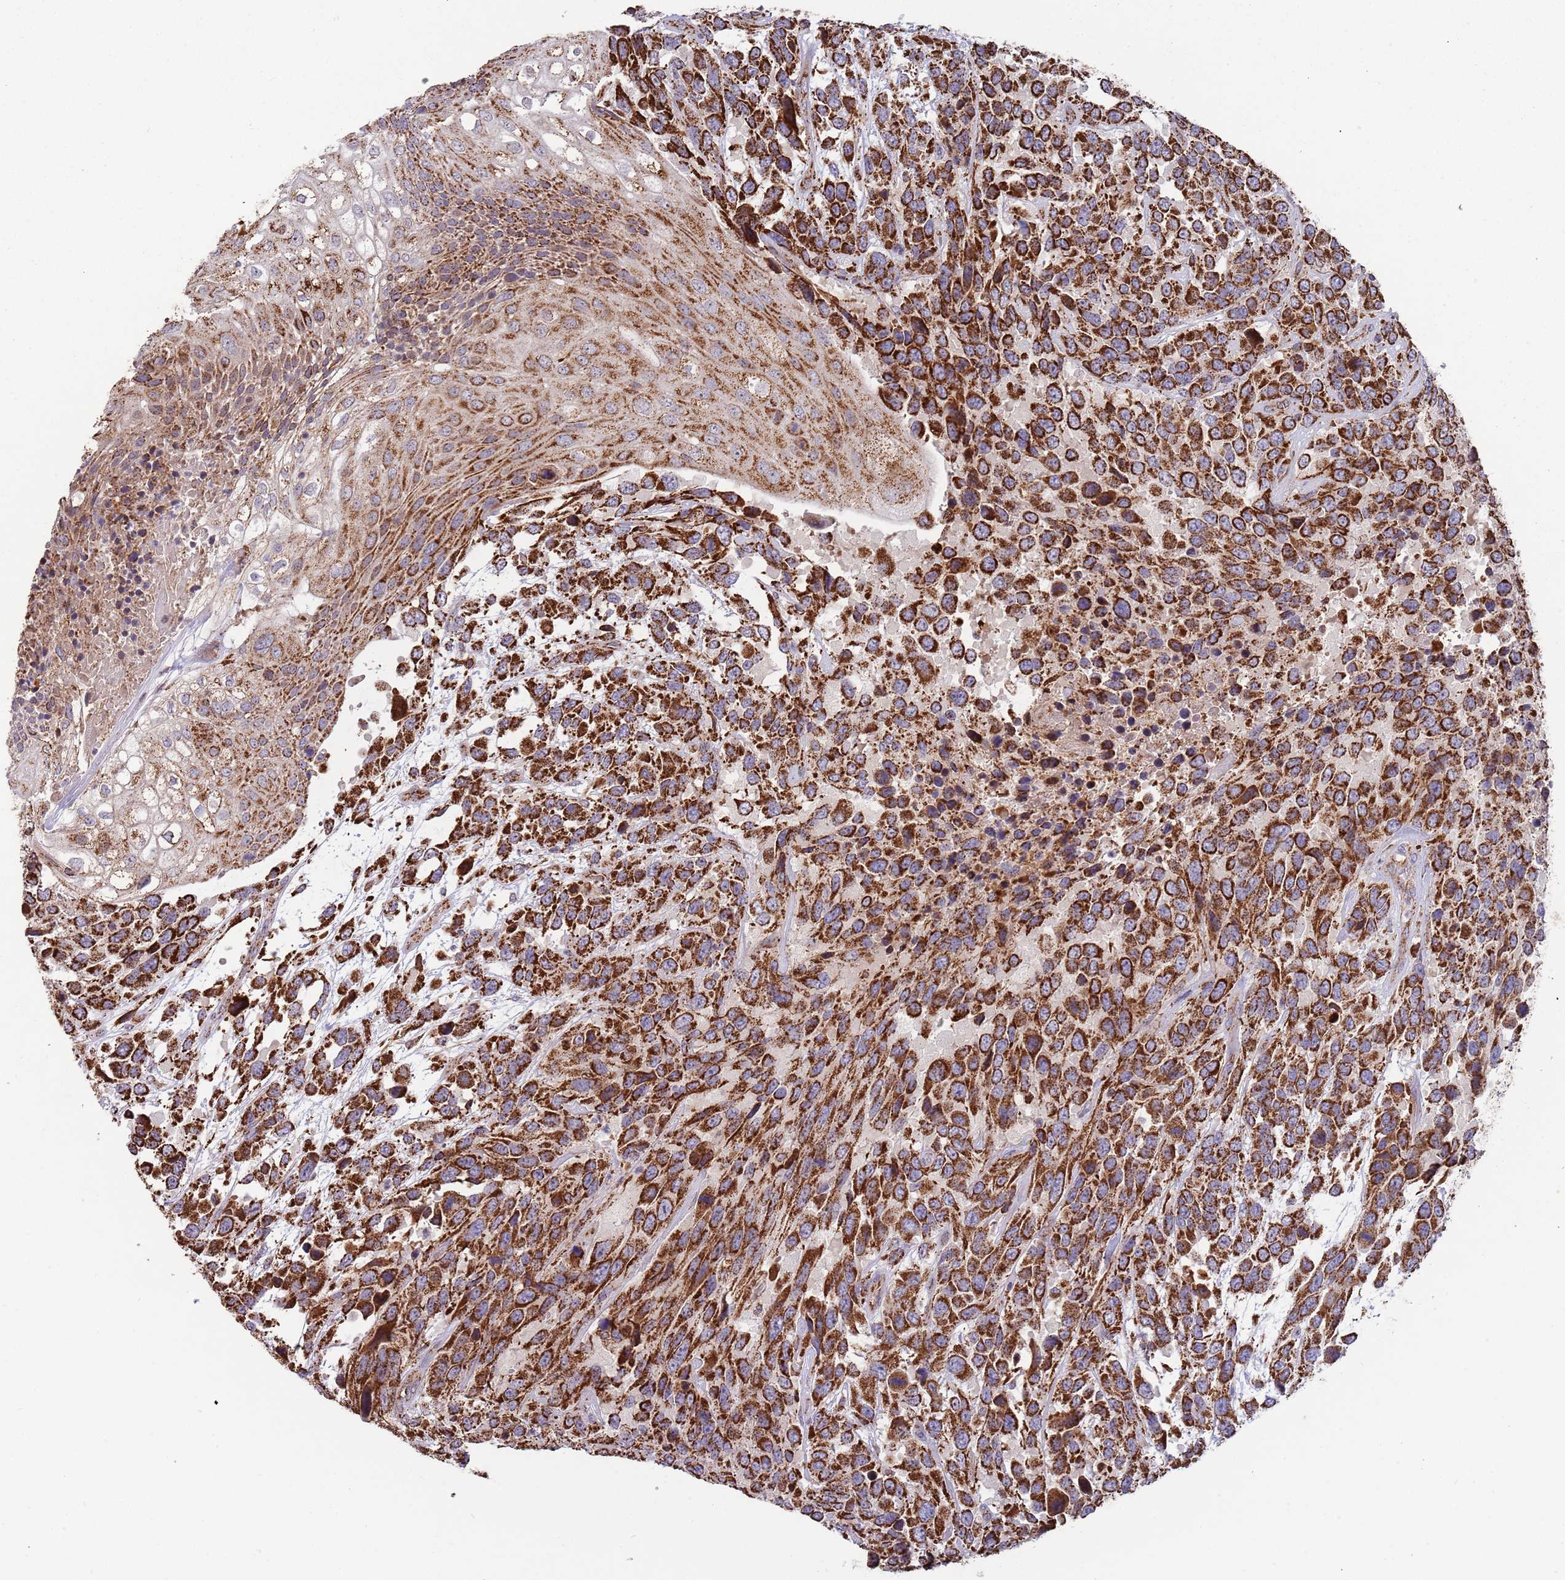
{"staining": {"intensity": "strong", "quantity": ">75%", "location": "cytoplasmic/membranous"}, "tissue": "urothelial cancer", "cell_type": "Tumor cells", "image_type": "cancer", "snomed": [{"axis": "morphology", "description": "Urothelial carcinoma, High grade"}, {"axis": "topography", "description": "Urinary bladder"}], "caption": "The photomicrograph shows staining of urothelial cancer, revealing strong cytoplasmic/membranous protein staining (brown color) within tumor cells.", "gene": "VPS16", "patient": {"sex": "female", "age": 70}}